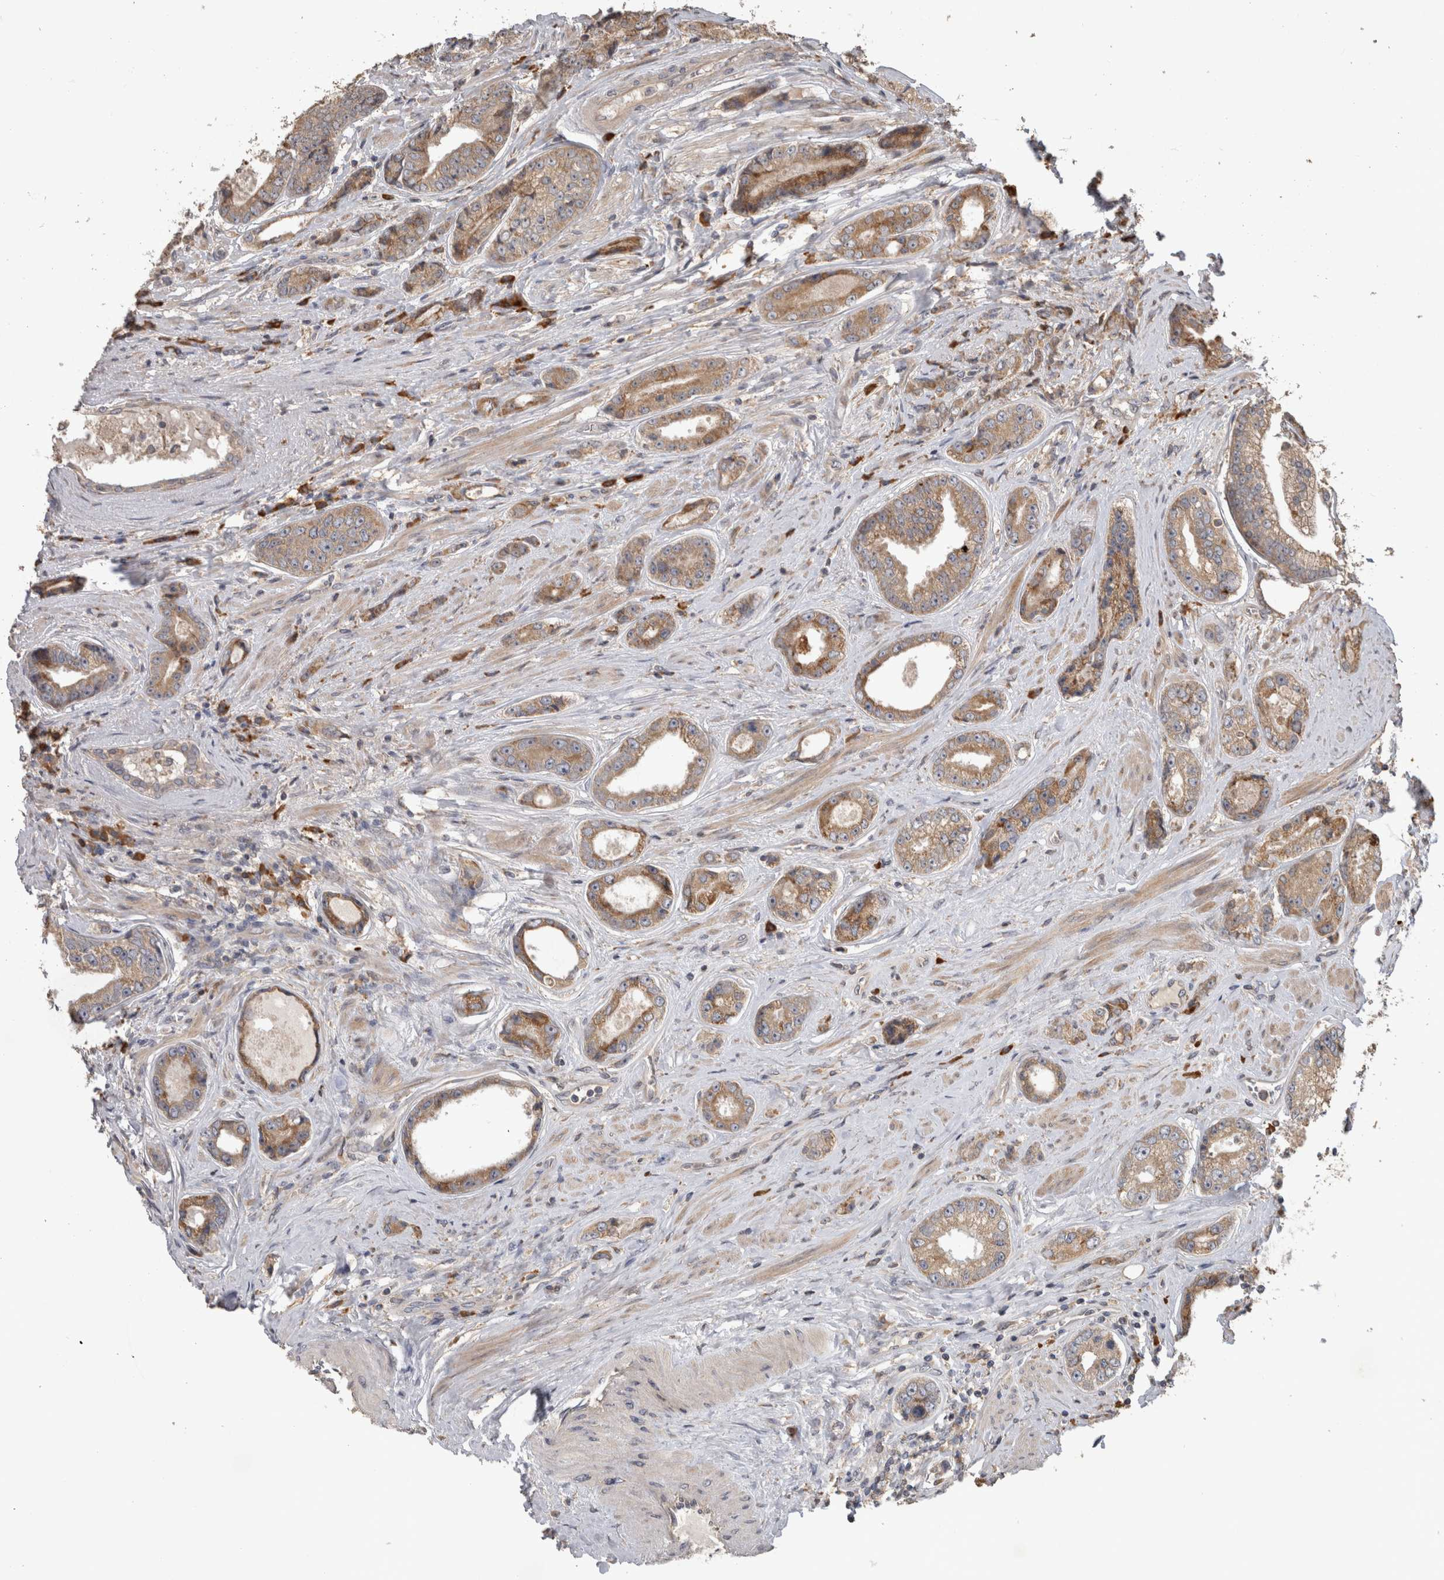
{"staining": {"intensity": "weak", "quantity": ">75%", "location": "cytoplasmic/membranous"}, "tissue": "prostate cancer", "cell_type": "Tumor cells", "image_type": "cancer", "snomed": [{"axis": "morphology", "description": "Adenocarcinoma, High grade"}, {"axis": "topography", "description": "Prostate"}], "caption": "Prostate cancer stained with a protein marker demonstrates weak staining in tumor cells.", "gene": "TBCE", "patient": {"sex": "male", "age": 61}}